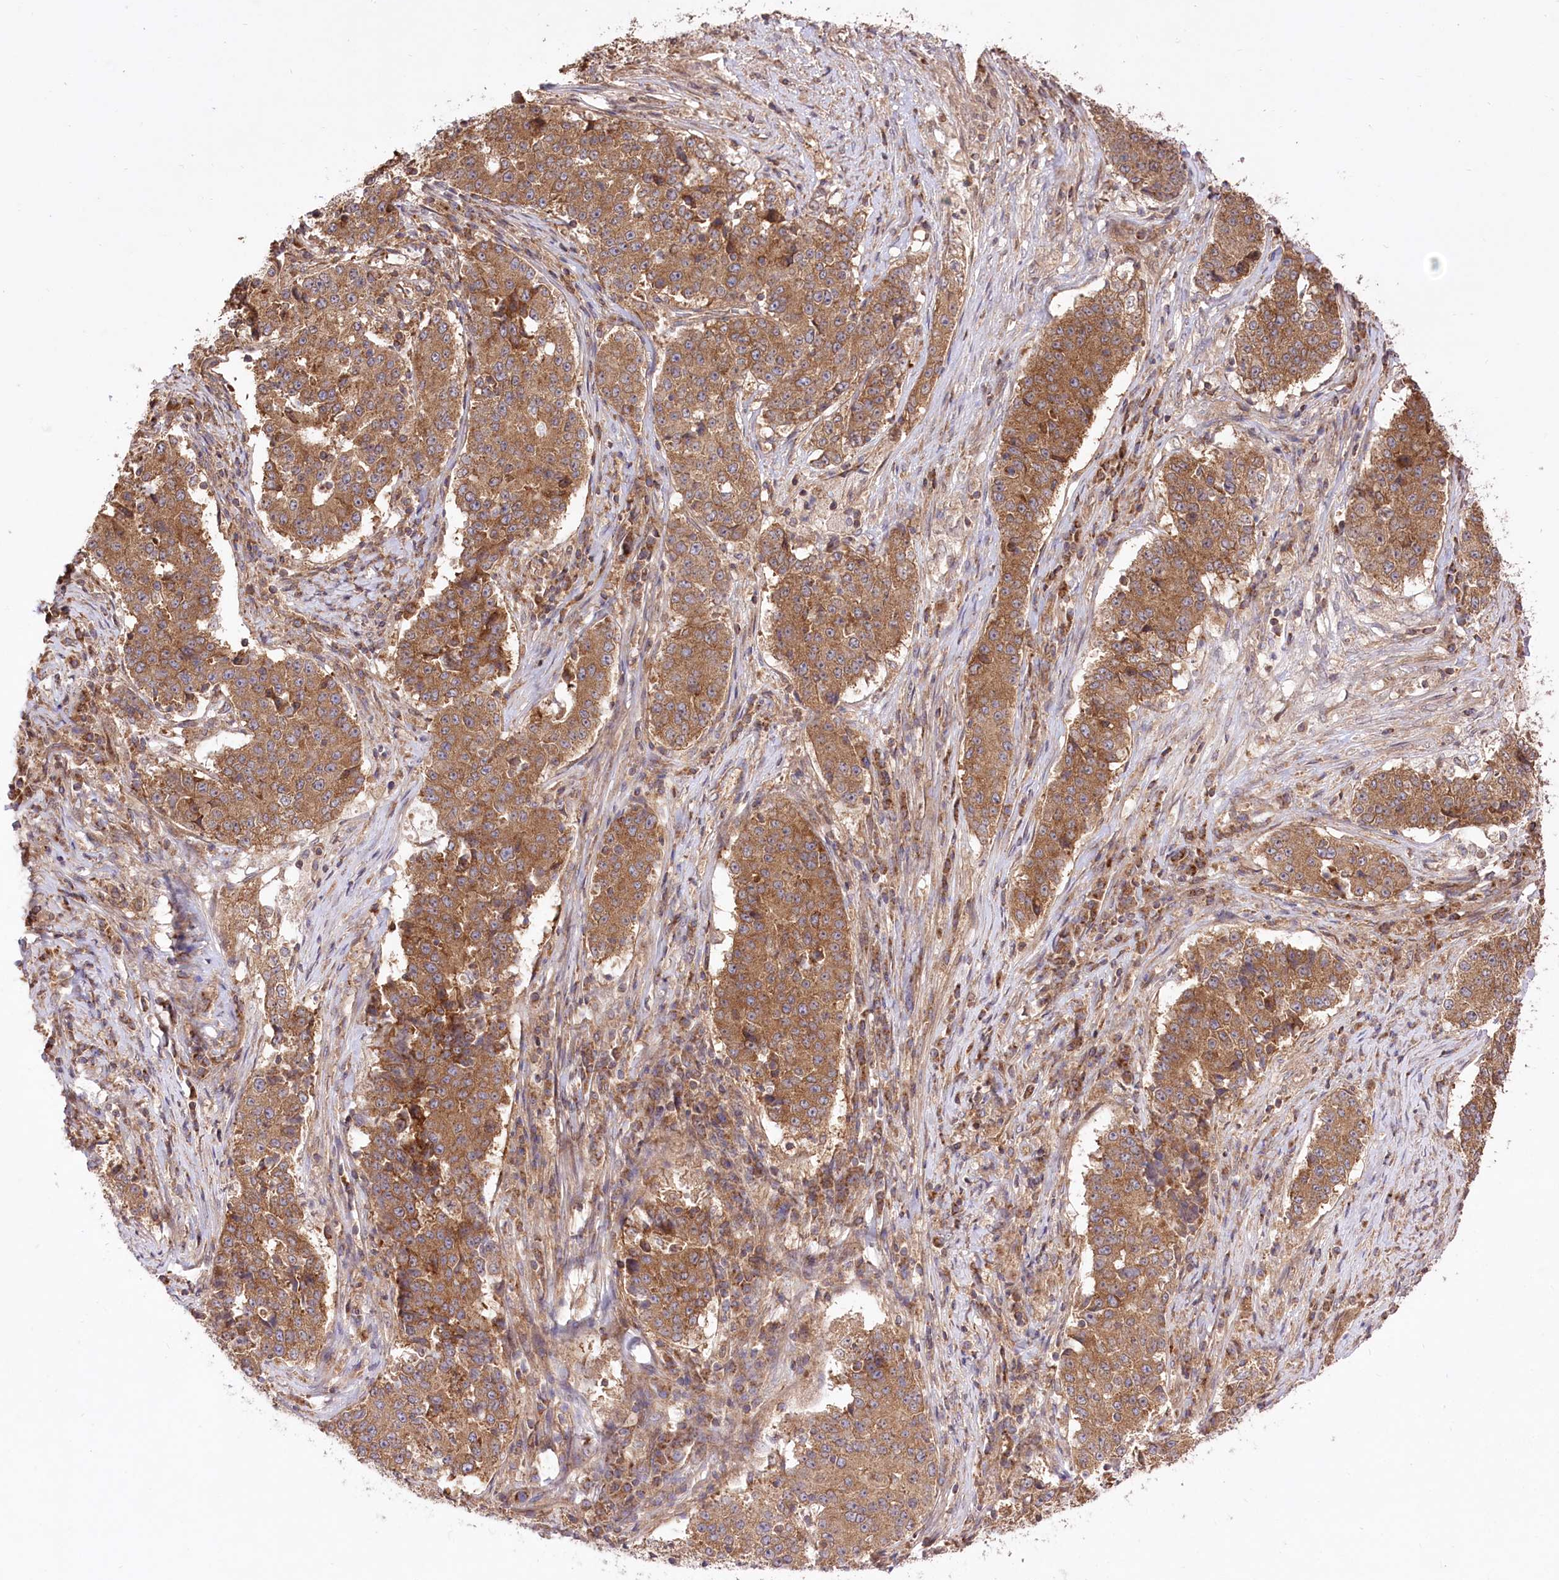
{"staining": {"intensity": "moderate", "quantity": ">75%", "location": "cytoplasmic/membranous"}, "tissue": "stomach cancer", "cell_type": "Tumor cells", "image_type": "cancer", "snomed": [{"axis": "morphology", "description": "Adenocarcinoma, NOS"}, {"axis": "topography", "description": "Stomach"}], "caption": "This photomicrograph demonstrates immunohistochemistry staining of human adenocarcinoma (stomach), with medium moderate cytoplasmic/membranous expression in about >75% of tumor cells.", "gene": "XYLB", "patient": {"sex": "male", "age": 59}}